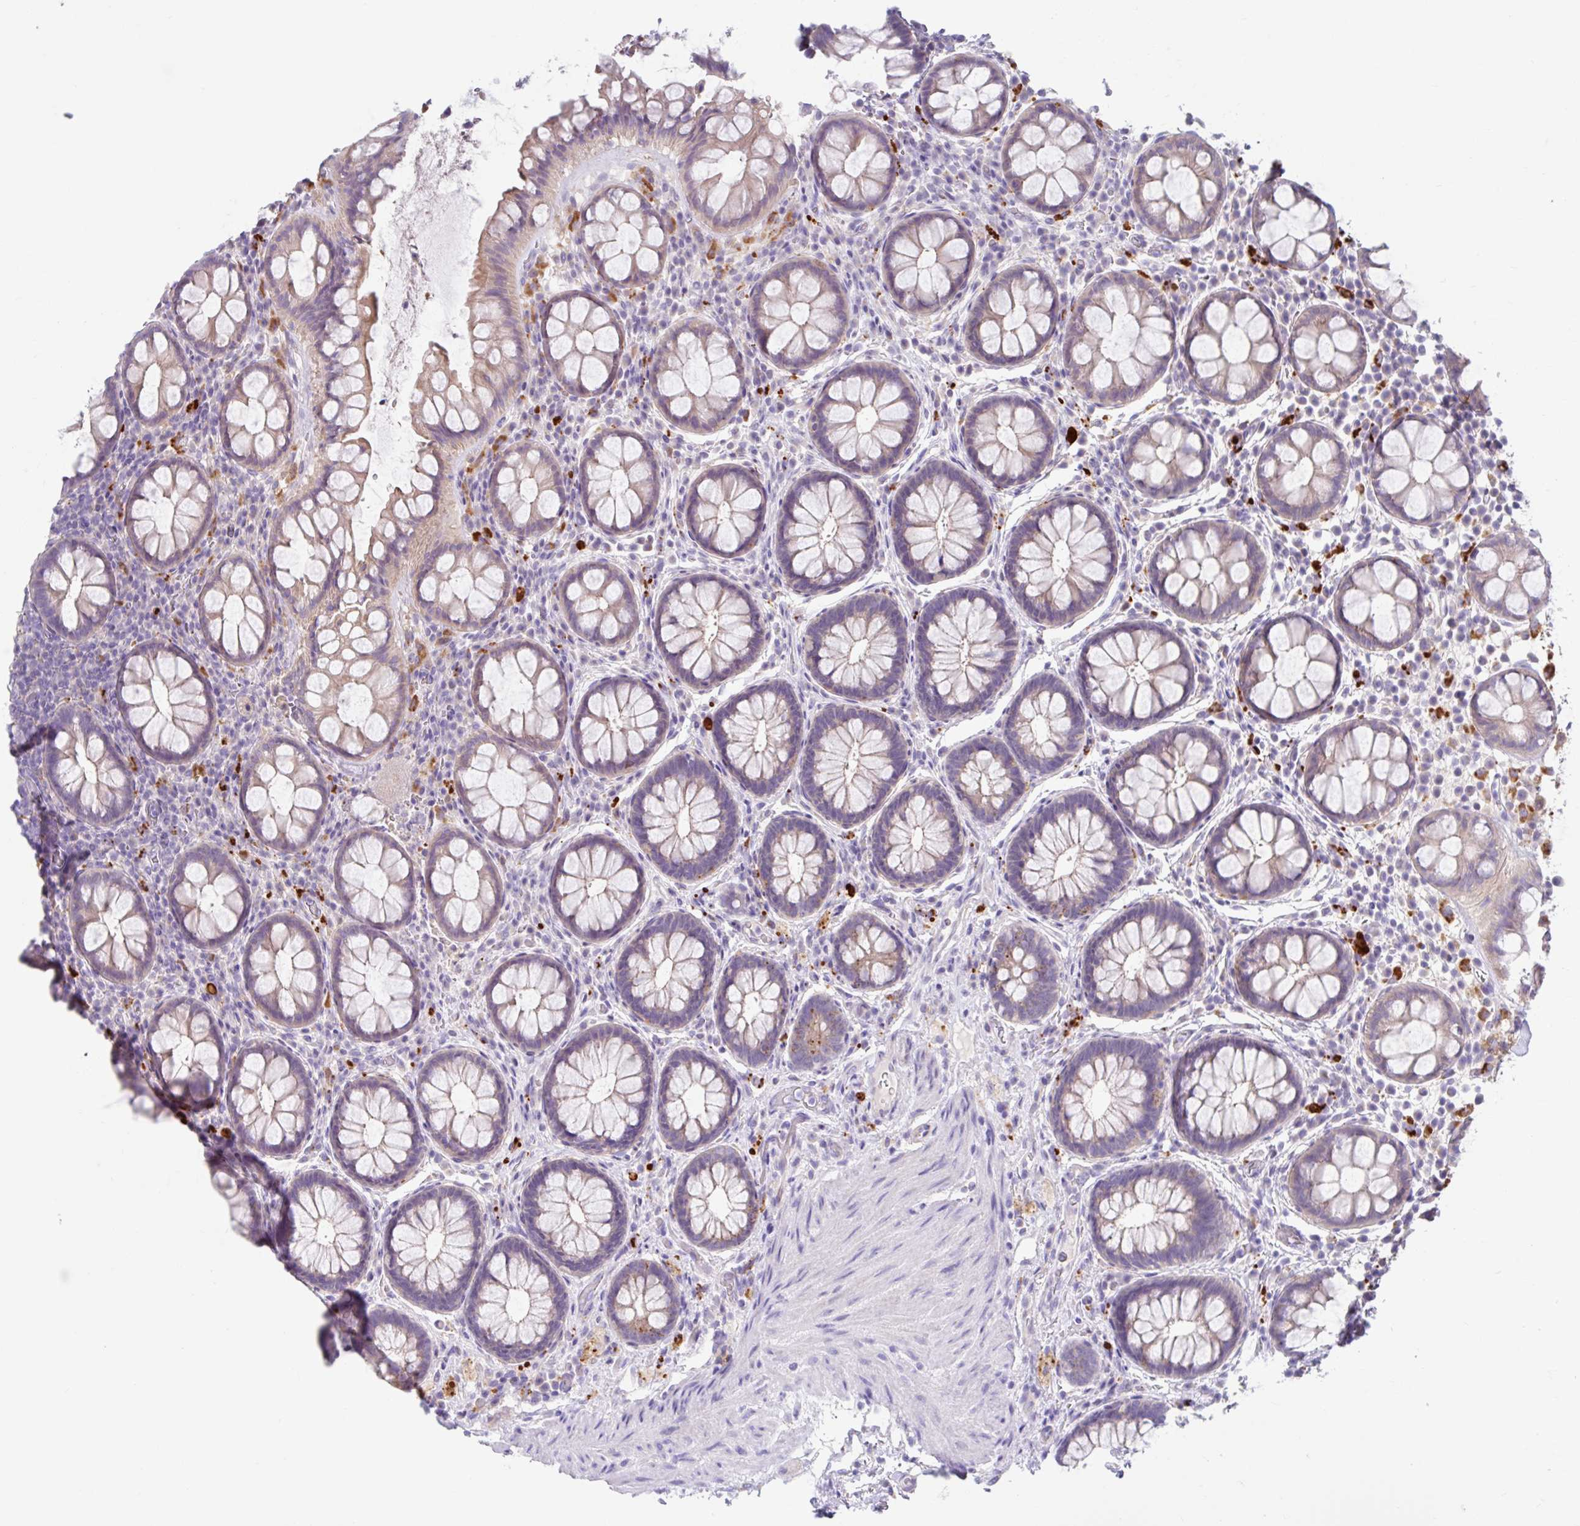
{"staining": {"intensity": "weak", "quantity": "25%-75%", "location": "cytoplasmic/membranous"}, "tissue": "rectum", "cell_type": "Glandular cells", "image_type": "normal", "snomed": [{"axis": "morphology", "description": "Normal tissue, NOS"}, {"axis": "topography", "description": "Rectum"}], "caption": "Immunohistochemistry image of benign rectum stained for a protein (brown), which shows low levels of weak cytoplasmic/membranous expression in approximately 25%-75% of glandular cells.", "gene": "ZNF33A", "patient": {"sex": "female", "age": 69}}